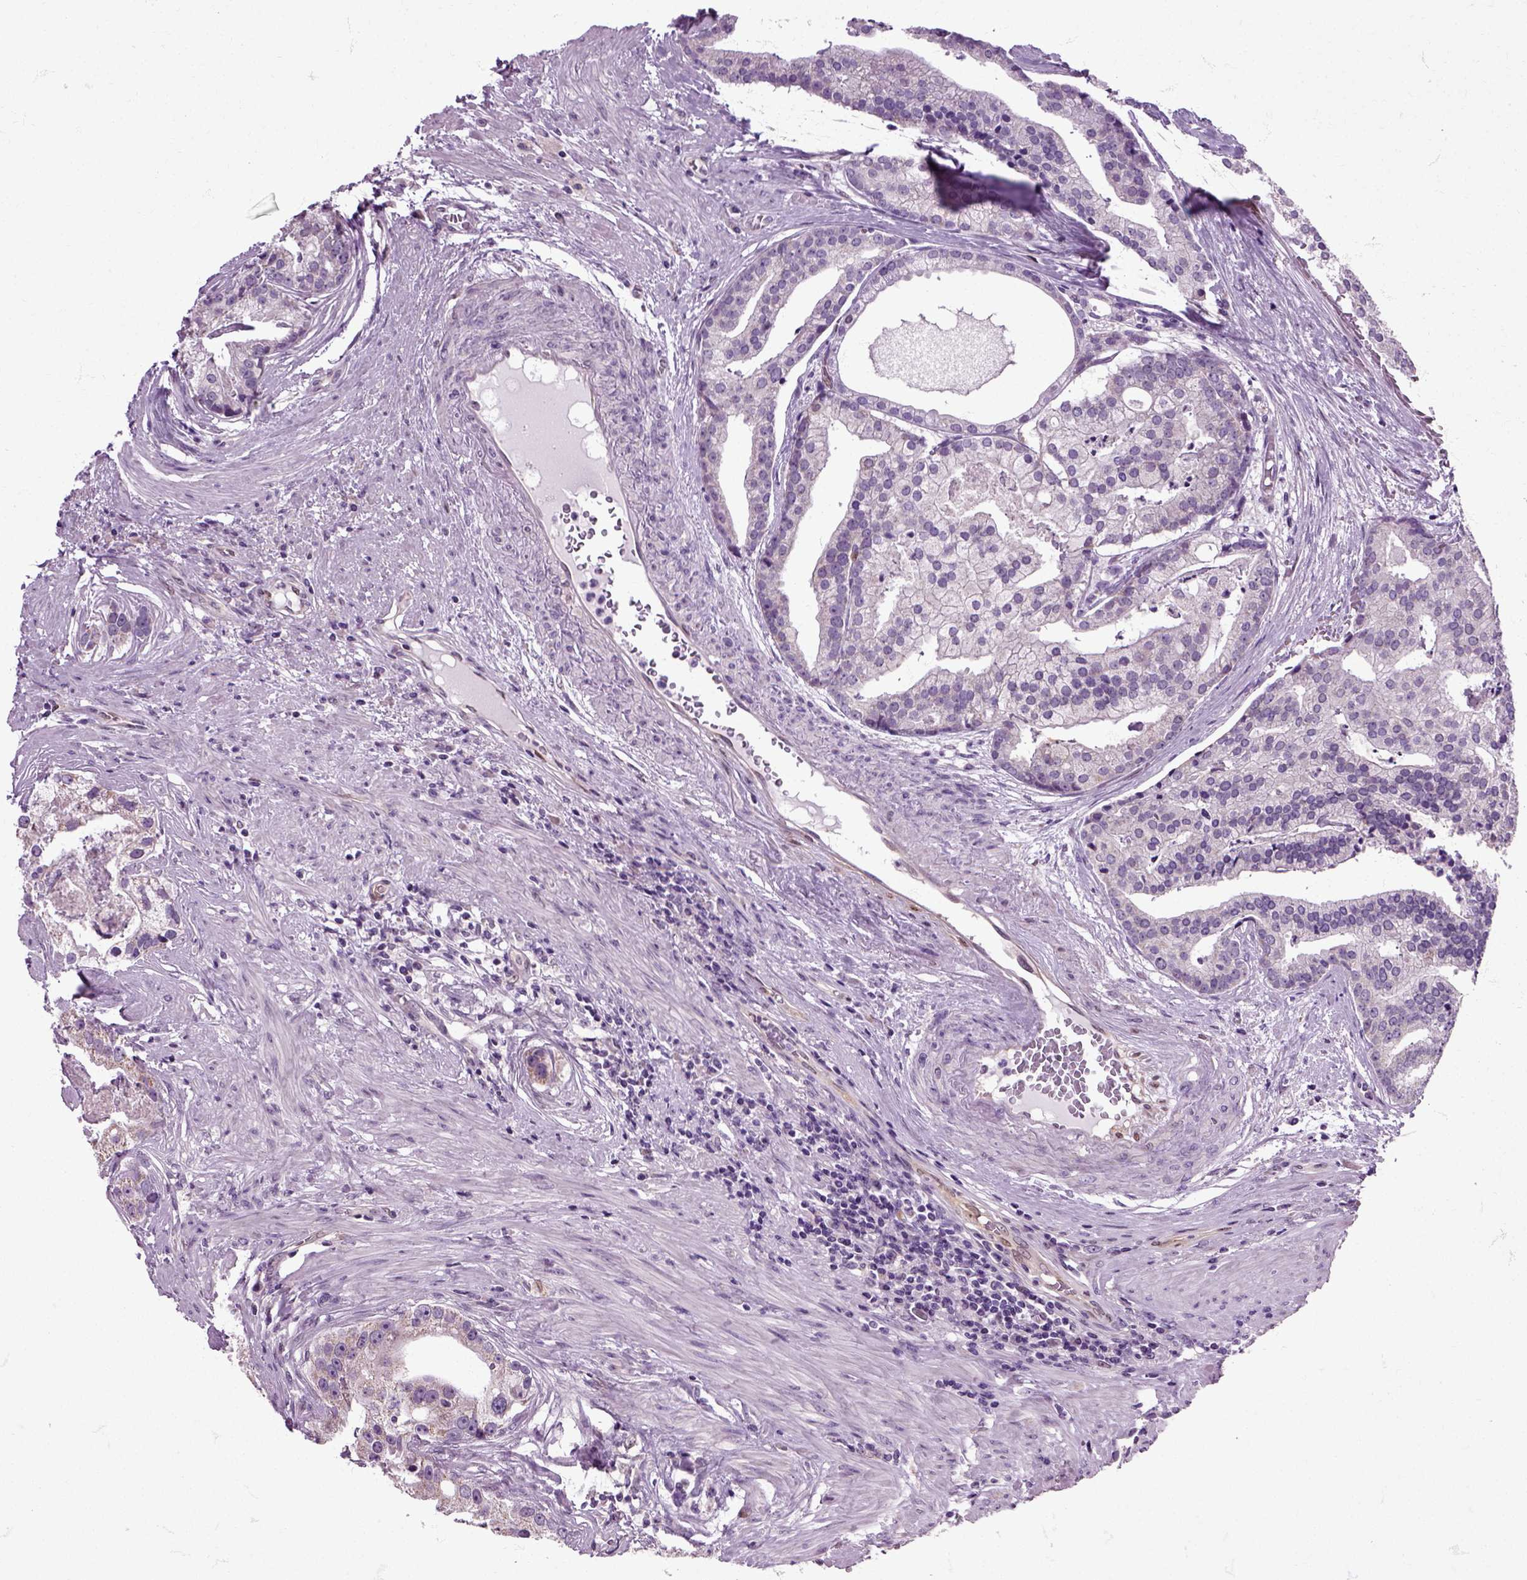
{"staining": {"intensity": "negative", "quantity": "none", "location": "none"}, "tissue": "prostate cancer", "cell_type": "Tumor cells", "image_type": "cancer", "snomed": [{"axis": "morphology", "description": "Adenocarcinoma, NOS"}, {"axis": "topography", "description": "Prostate and seminal vesicle, NOS"}, {"axis": "topography", "description": "Prostate"}], "caption": "A histopathology image of human prostate cancer is negative for staining in tumor cells.", "gene": "HSPA2", "patient": {"sex": "male", "age": 44}}